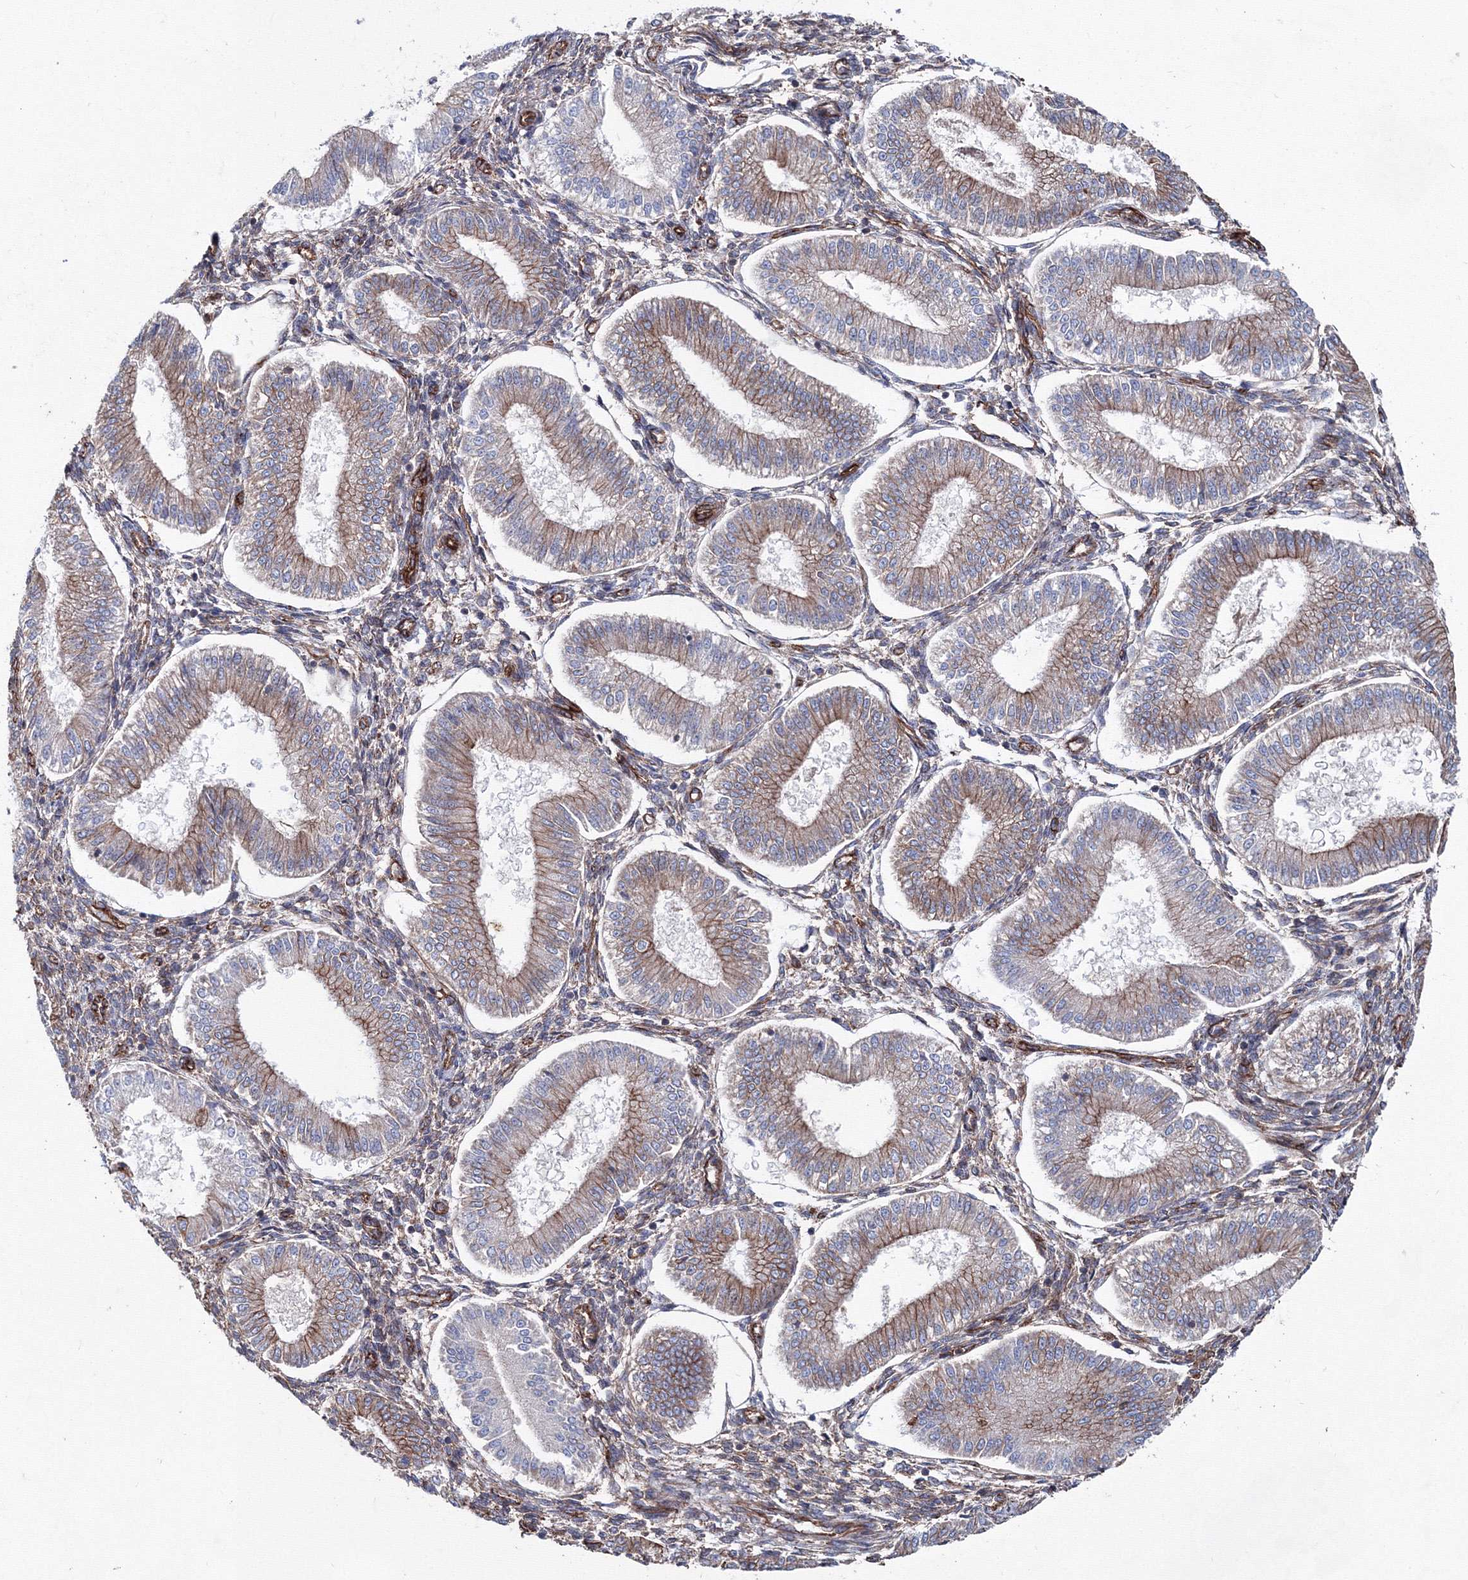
{"staining": {"intensity": "weak", "quantity": "25%-75%", "location": "cytoplasmic/membranous"}, "tissue": "endometrium", "cell_type": "Cells in endometrial stroma", "image_type": "normal", "snomed": [{"axis": "morphology", "description": "Normal tissue, NOS"}, {"axis": "topography", "description": "Endometrium"}], "caption": "IHC micrograph of normal endometrium: endometrium stained using immunohistochemistry (IHC) reveals low levels of weak protein expression localized specifically in the cytoplasmic/membranous of cells in endometrial stroma, appearing as a cytoplasmic/membranous brown color.", "gene": "ANKRD37", "patient": {"sex": "female", "age": 39}}